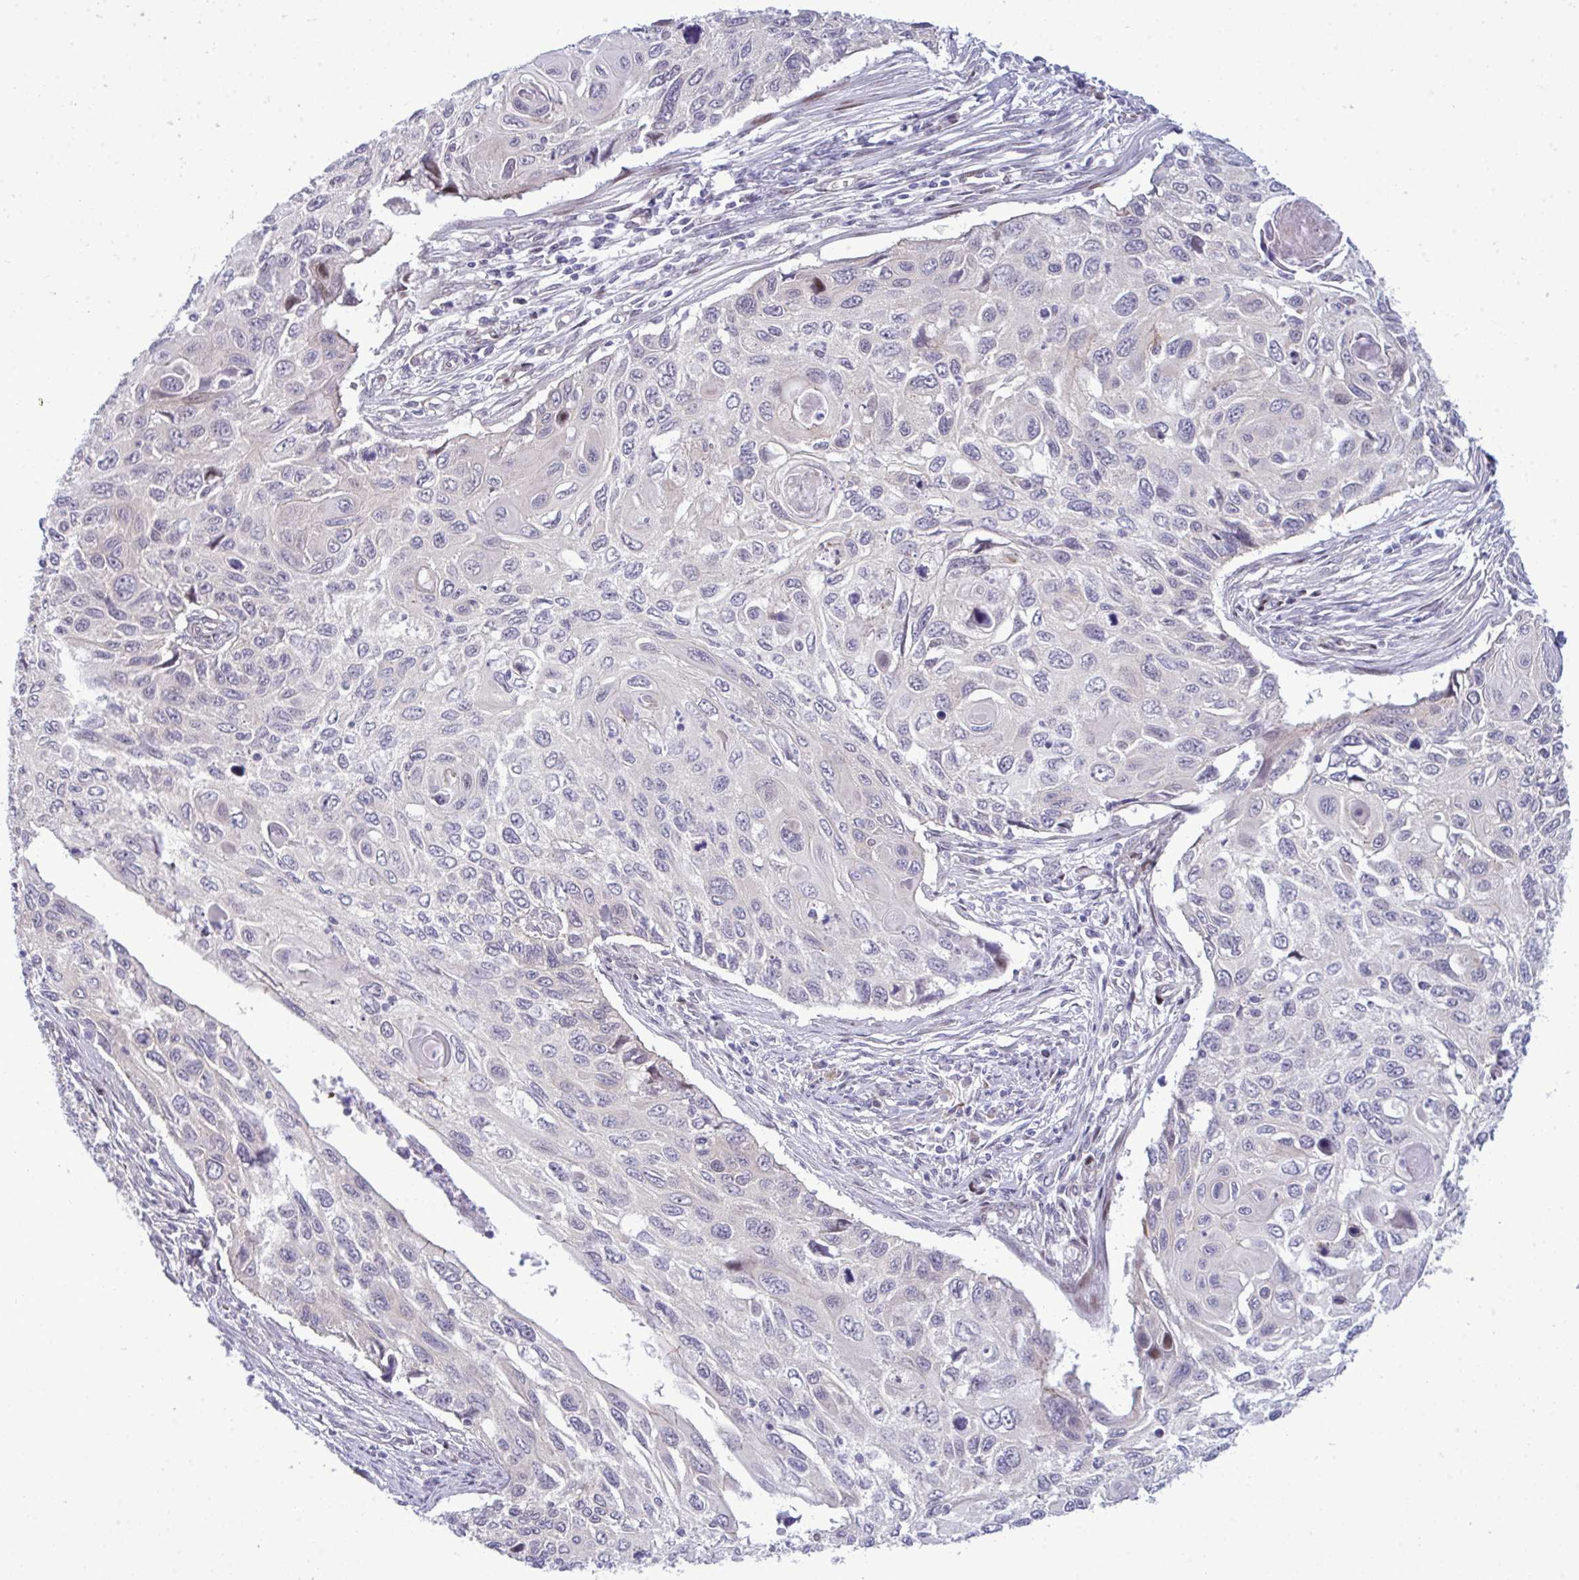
{"staining": {"intensity": "weak", "quantity": "<25%", "location": "nuclear"}, "tissue": "cervical cancer", "cell_type": "Tumor cells", "image_type": "cancer", "snomed": [{"axis": "morphology", "description": "Squamous cell carcinoma, NOS"}, {"axis": "topography", "description": "Cervix"}], "caption": "An image of human squamous cell carcinoma (cervical) is negative for staining in tumor cells.", "gene": "TAB1", "patient": {"sex": "female", "age": 70}}